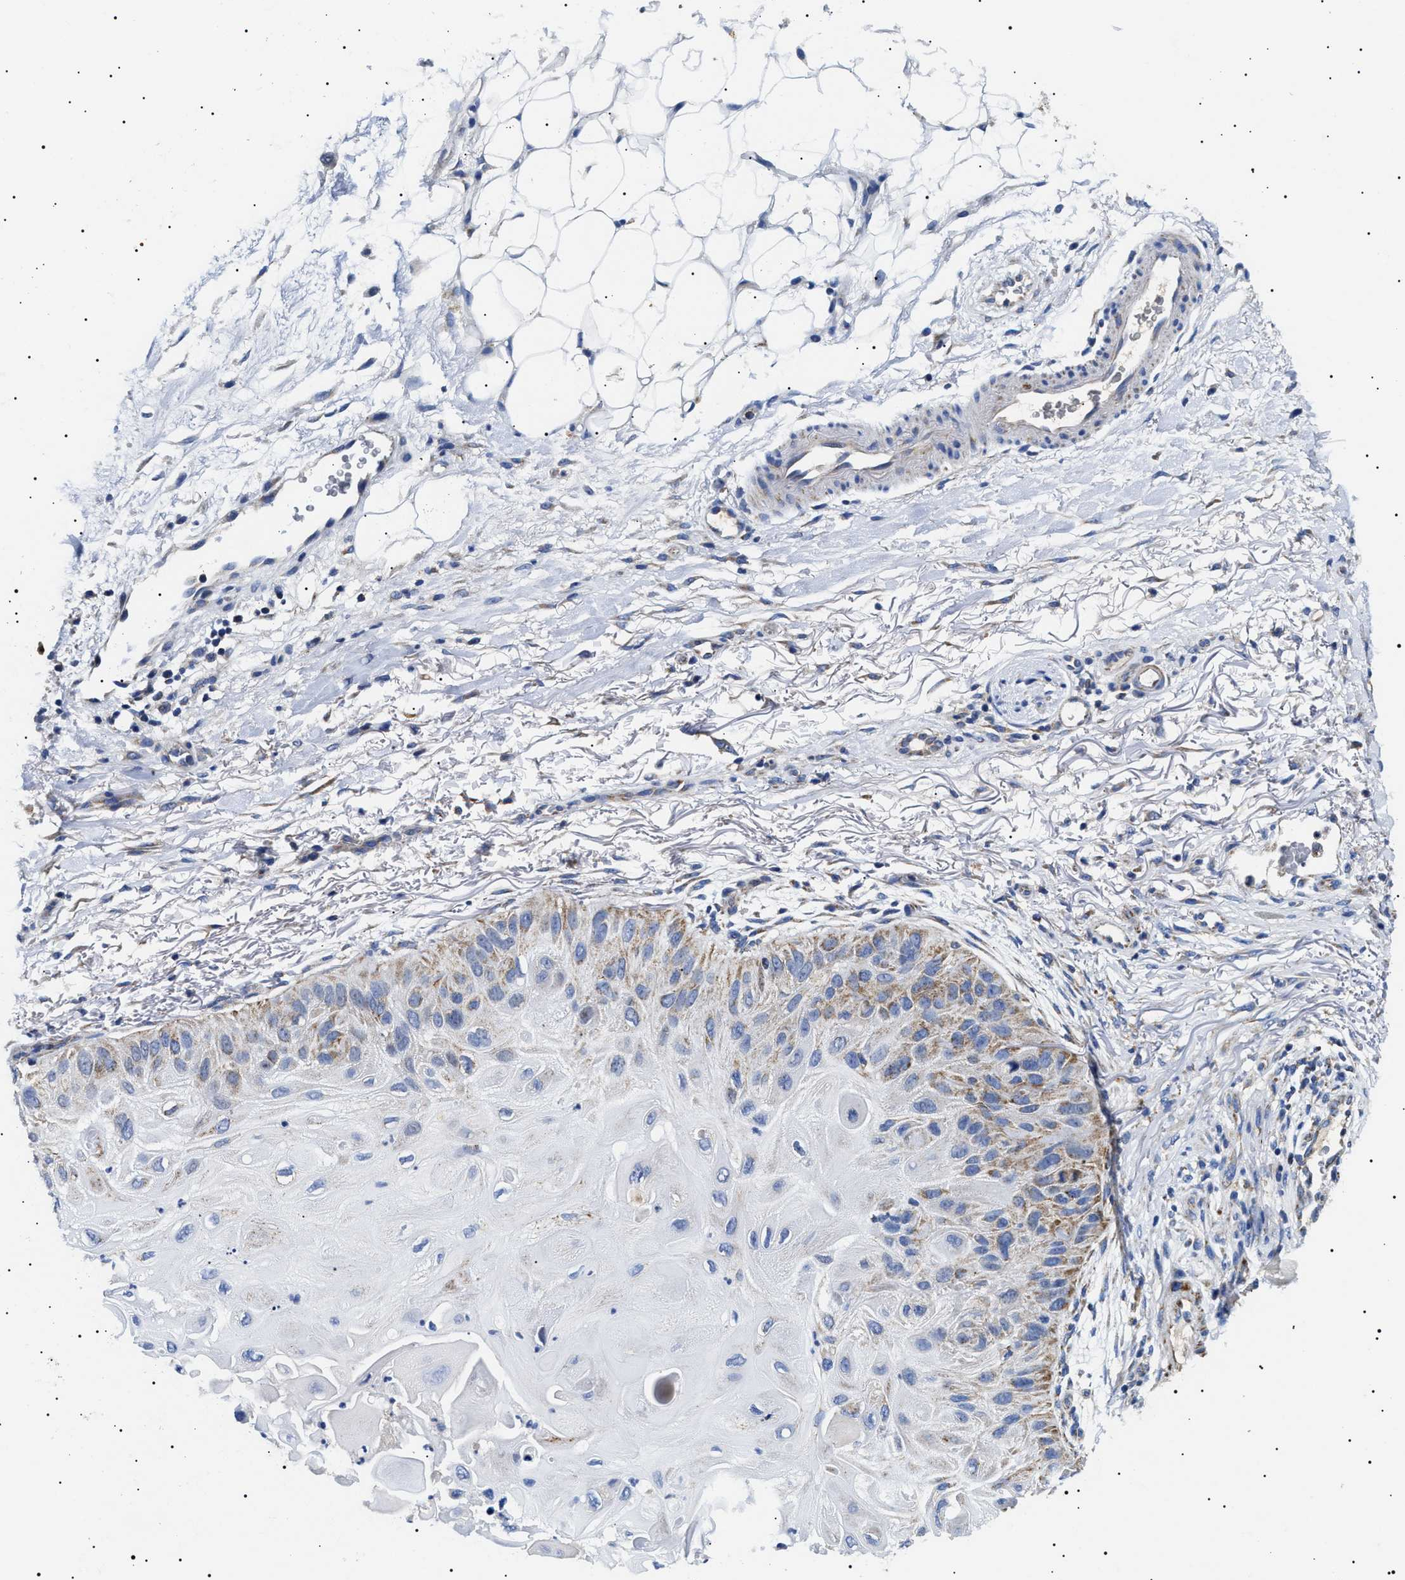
{"staining": {"intensity": "moderate", "quantity": "25%-75%", "location": "cytoplasmic/membranous"}, "tissue": "skin cancer", "cell_type": "Tumor cells", "image_type": "cancer", "snomed": [{"axis": "morphology", "description": "Squamous cell carcinoma, NOS"}, {"axis": "topography", "description": "Skin"}], "caption": "The immunohistochemical stain labels moderate cytoplasmic/membranous positivity in tumor cells of skin squamous cell carcinoma tissue.", "gene": "CHRDL2", "patient": {"sex": "female", "age": 77}}